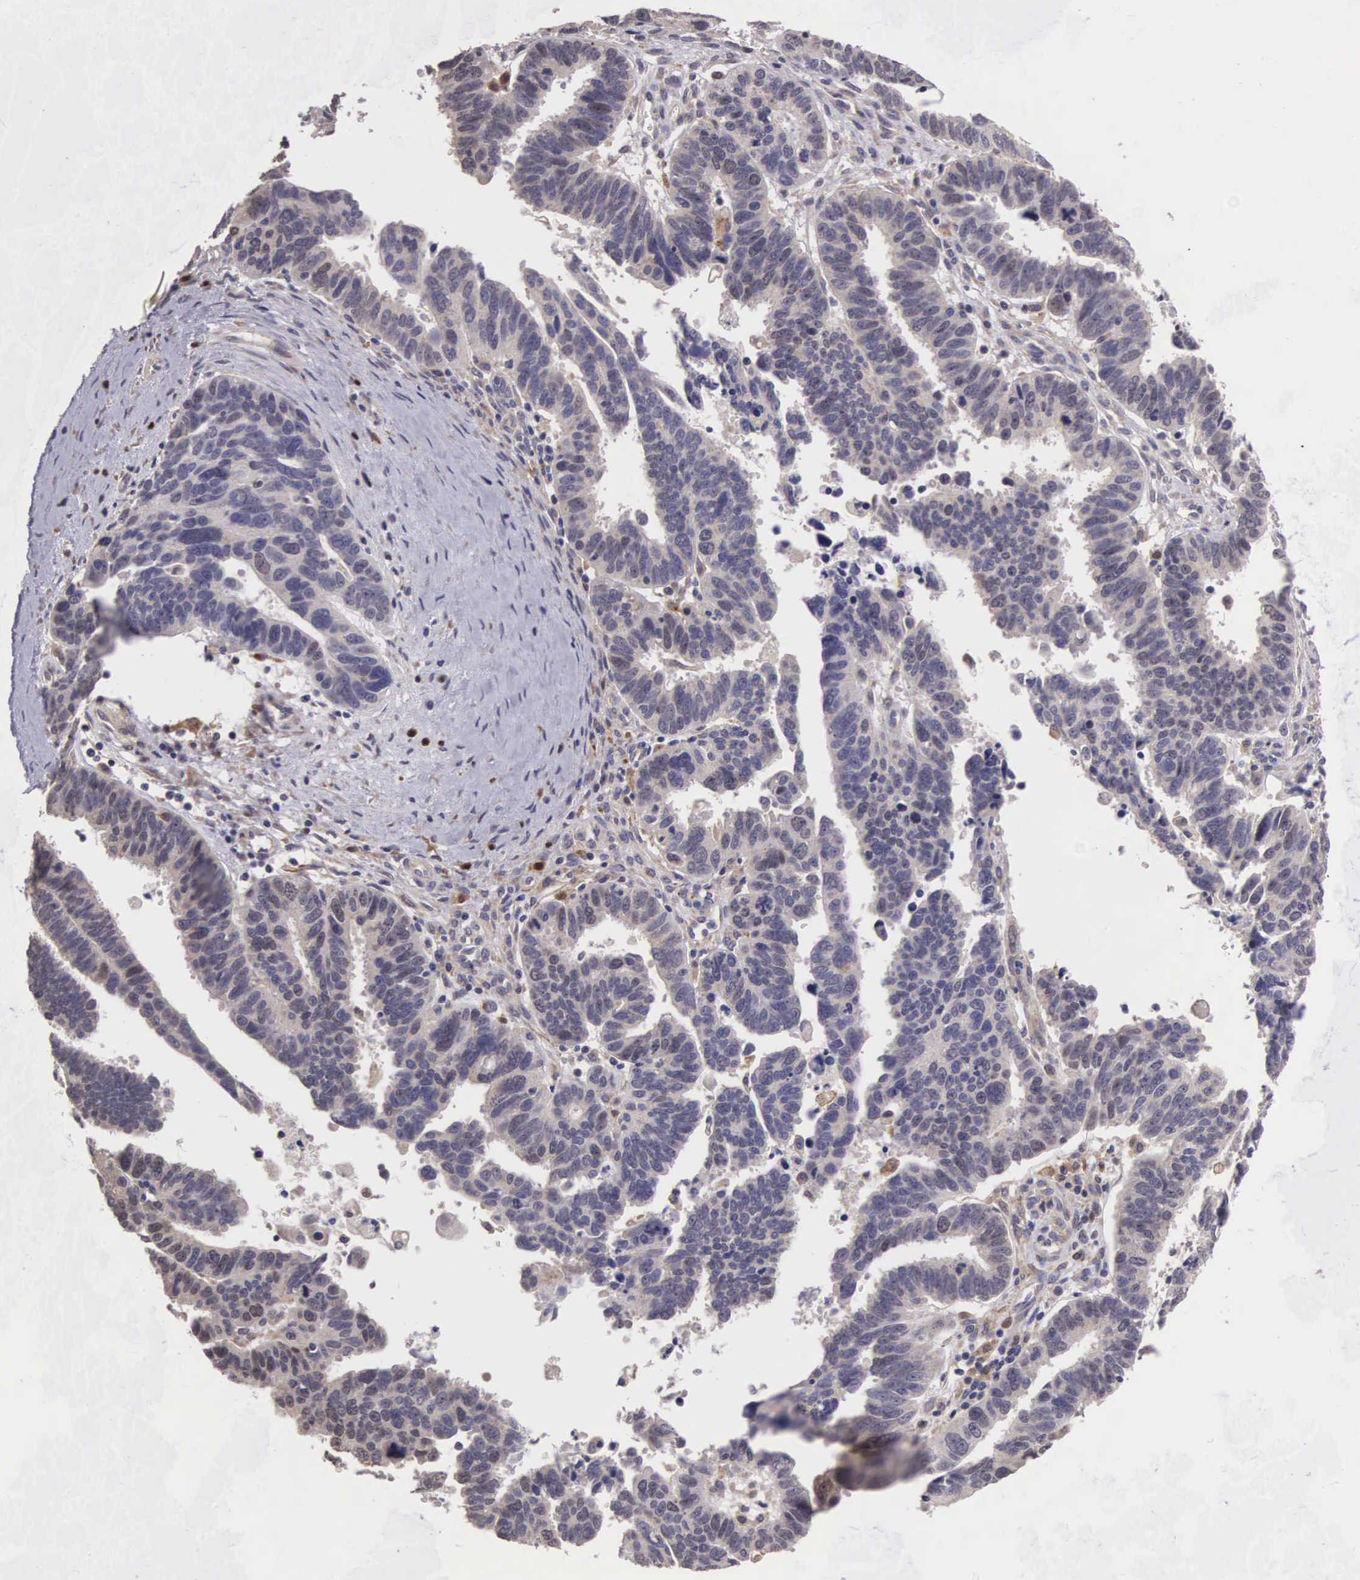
{"staining": {"intensity": "weak", "quantity": ">75%", "location": "cytoplasmic/membranous,nuclear"}, "tissue": "ovarian cancer", "cell_type": "Tumor cells", "image_type": "cancer", "snomed": [{"axis": "morphology", "description": "Carcinoma, endometroid"}, {"axis": "morphology", "description": "Cystadenocarcinoma, serous, NOS"}, {"axis": "topography", "description": "Ovary"}], "caption": "Human ovarian serous cystadenocarcinoma stained with a brown dye reveals weak cytoplasmic/membranous and nuclear positive staining in approximately >75% of tumor cells.", "gene": "CDC45", "patient": {"sex": "female", "age": 45}}